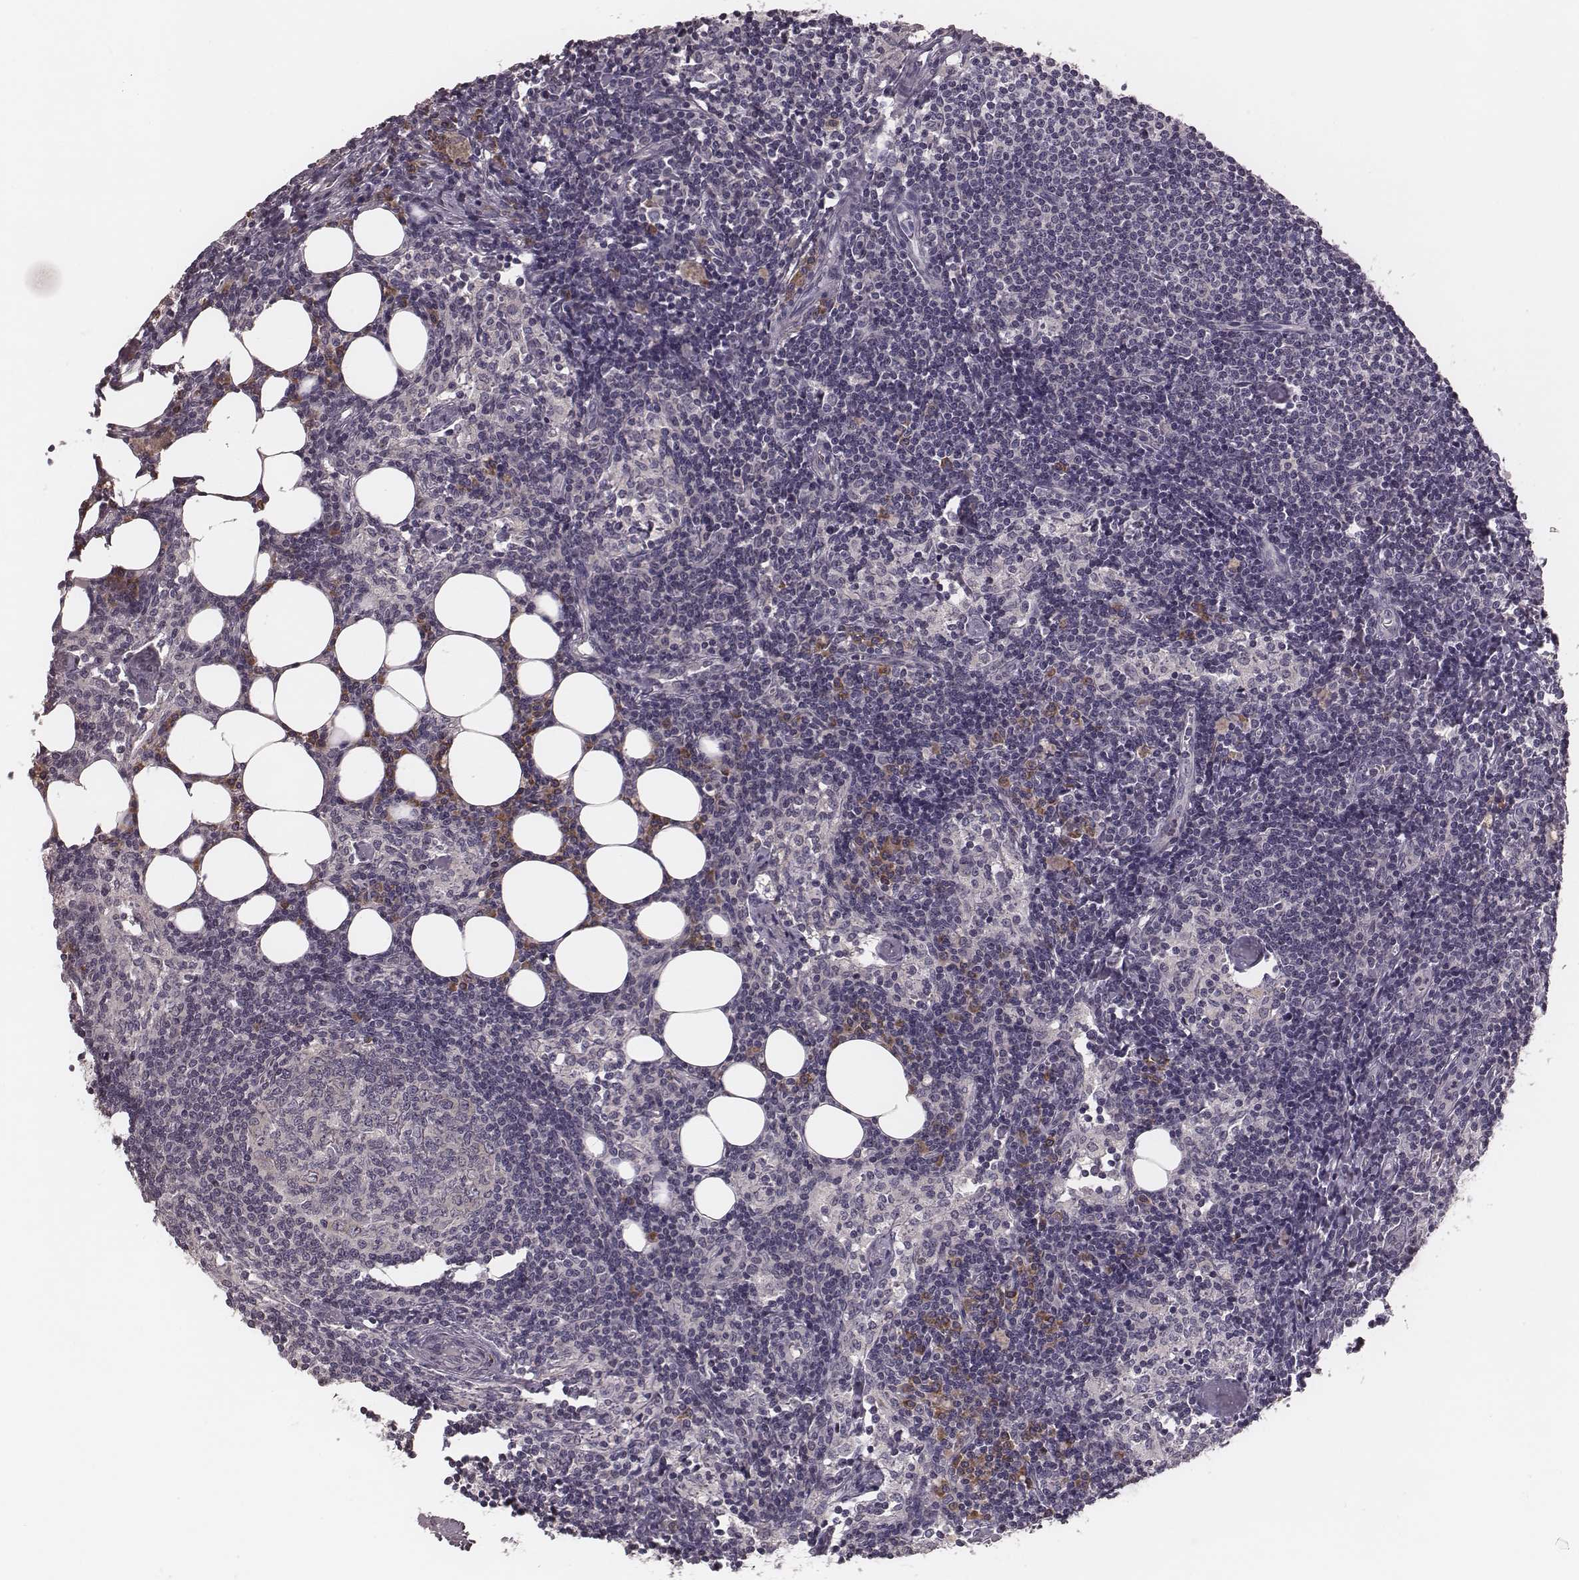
{"staining": {"intensity": "strong", "quantity": "<25%", "location": "cytoplasmic/membranous"}, "tissue": "lymph node", "cell_type": "Germinal center cells", "image_type": "normal", "snomed": [{"axis": "morphology", "description": "Normal tissue, NOS"}, {"axis": "topography", "description": "Lymph node"}], "caption": "Immunohistochemical staining of benign lymph node displays medium levels of strong cytoplasmic/membranous expression in approximately <25% of germinal center cells. (Stains: DAB (3,3'-diaminobenzidine) in brown, nuclei in blue, Microscopy: brightfield microscopy at high magnification).", "gene": "P2RX5", "patient": {"sex": "female", "age": 52}}